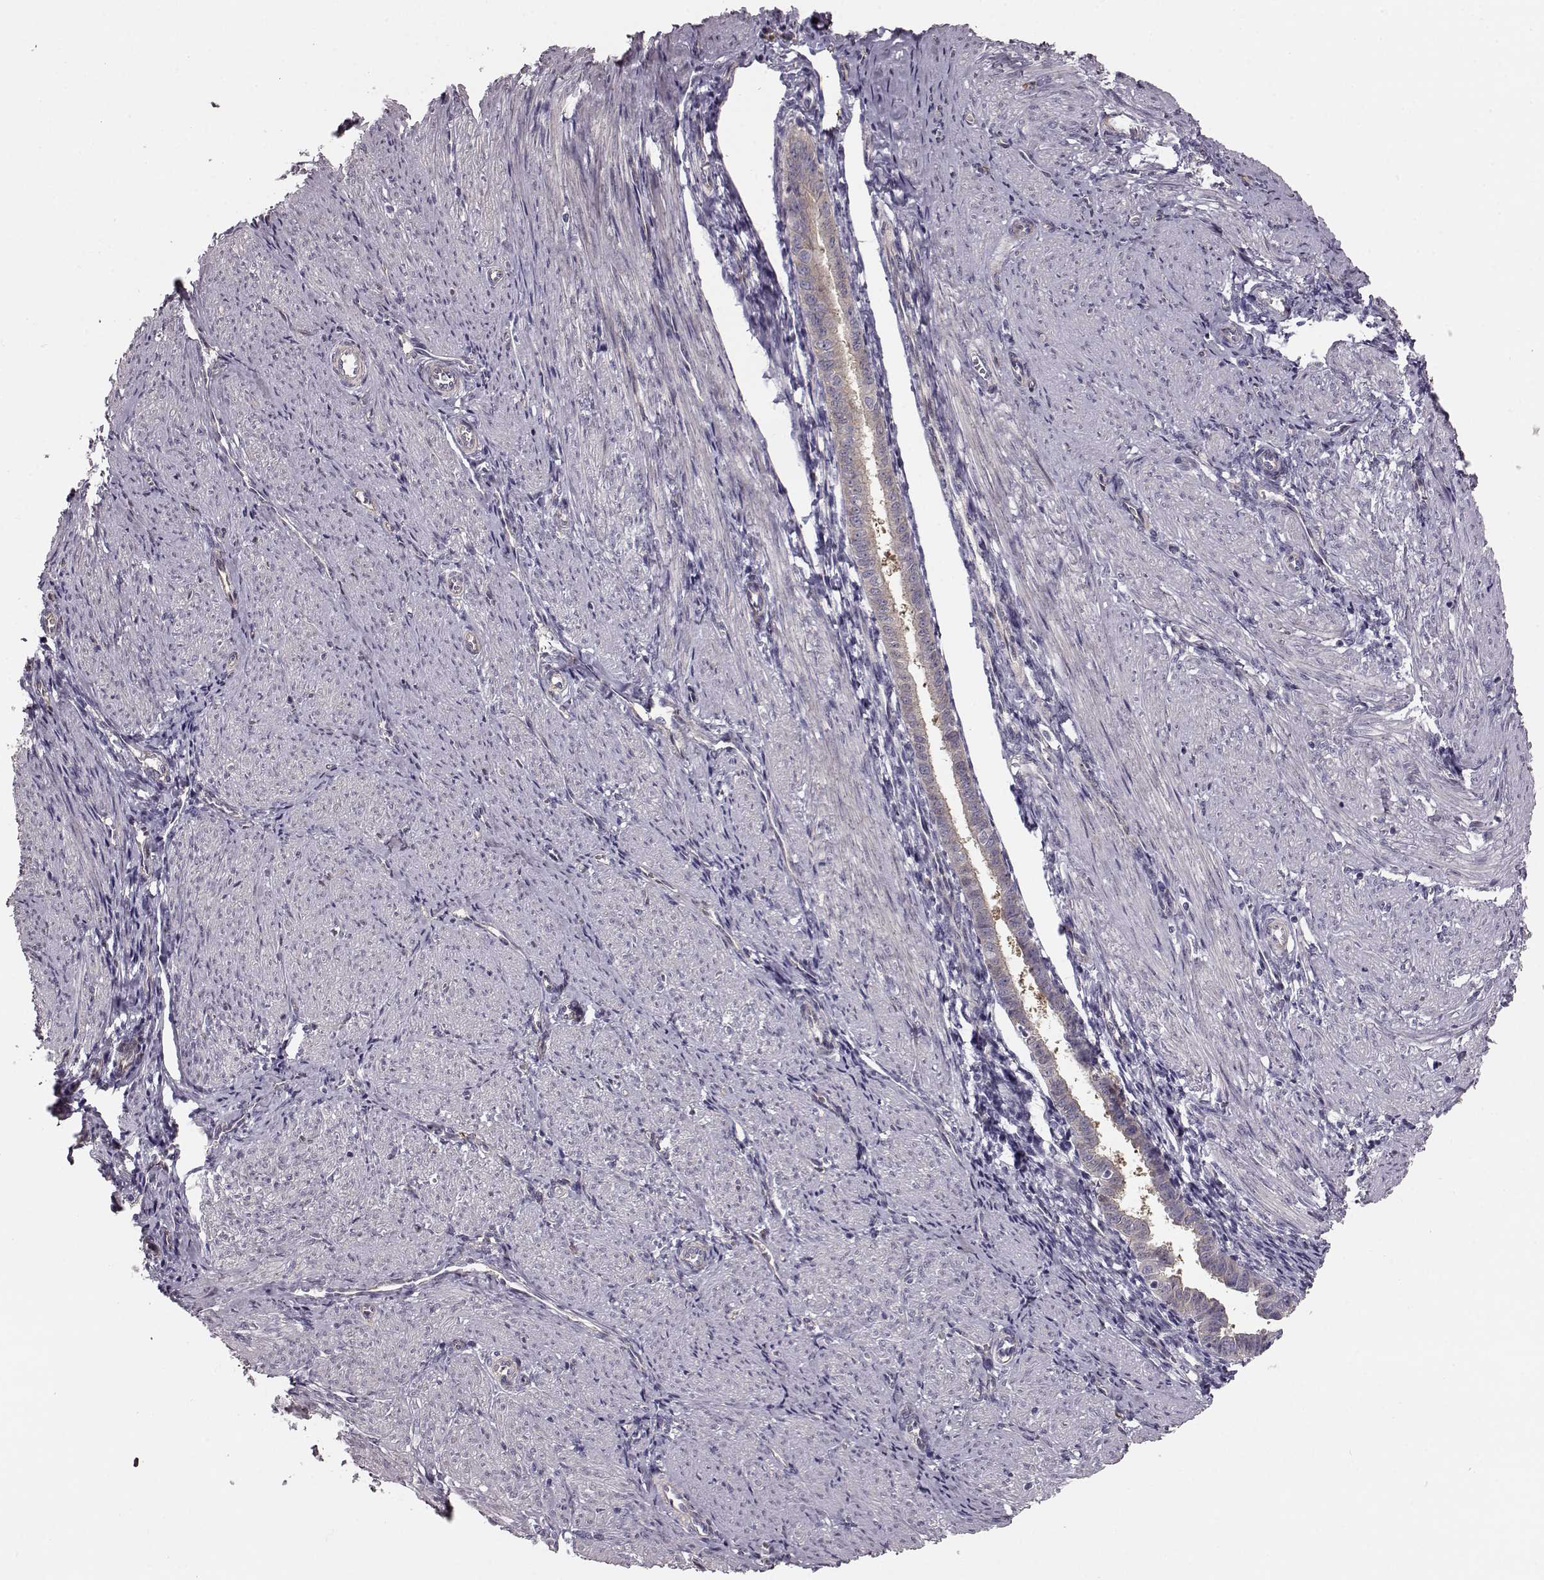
{"staining": {"intensity": "negative", "quantity": "none", "location": "none"}, "tissue": "endometrium", "cell_type": "Cells in endometrial stroma", "image_type": "normal", "snomed": [{"axis": "morphology", "description": "Normal tissue, NOS"}, {"axis": "topography", "description": "Endometrium"}], "caption": "Immunohistochemistry (IHC) photomicrograph of benign endometrium stained for a protein (brown), which displays no positivity in cells in endometrial stroma.", "gene": "GPR50", "patient": {"sex": "female", "age": 37}}